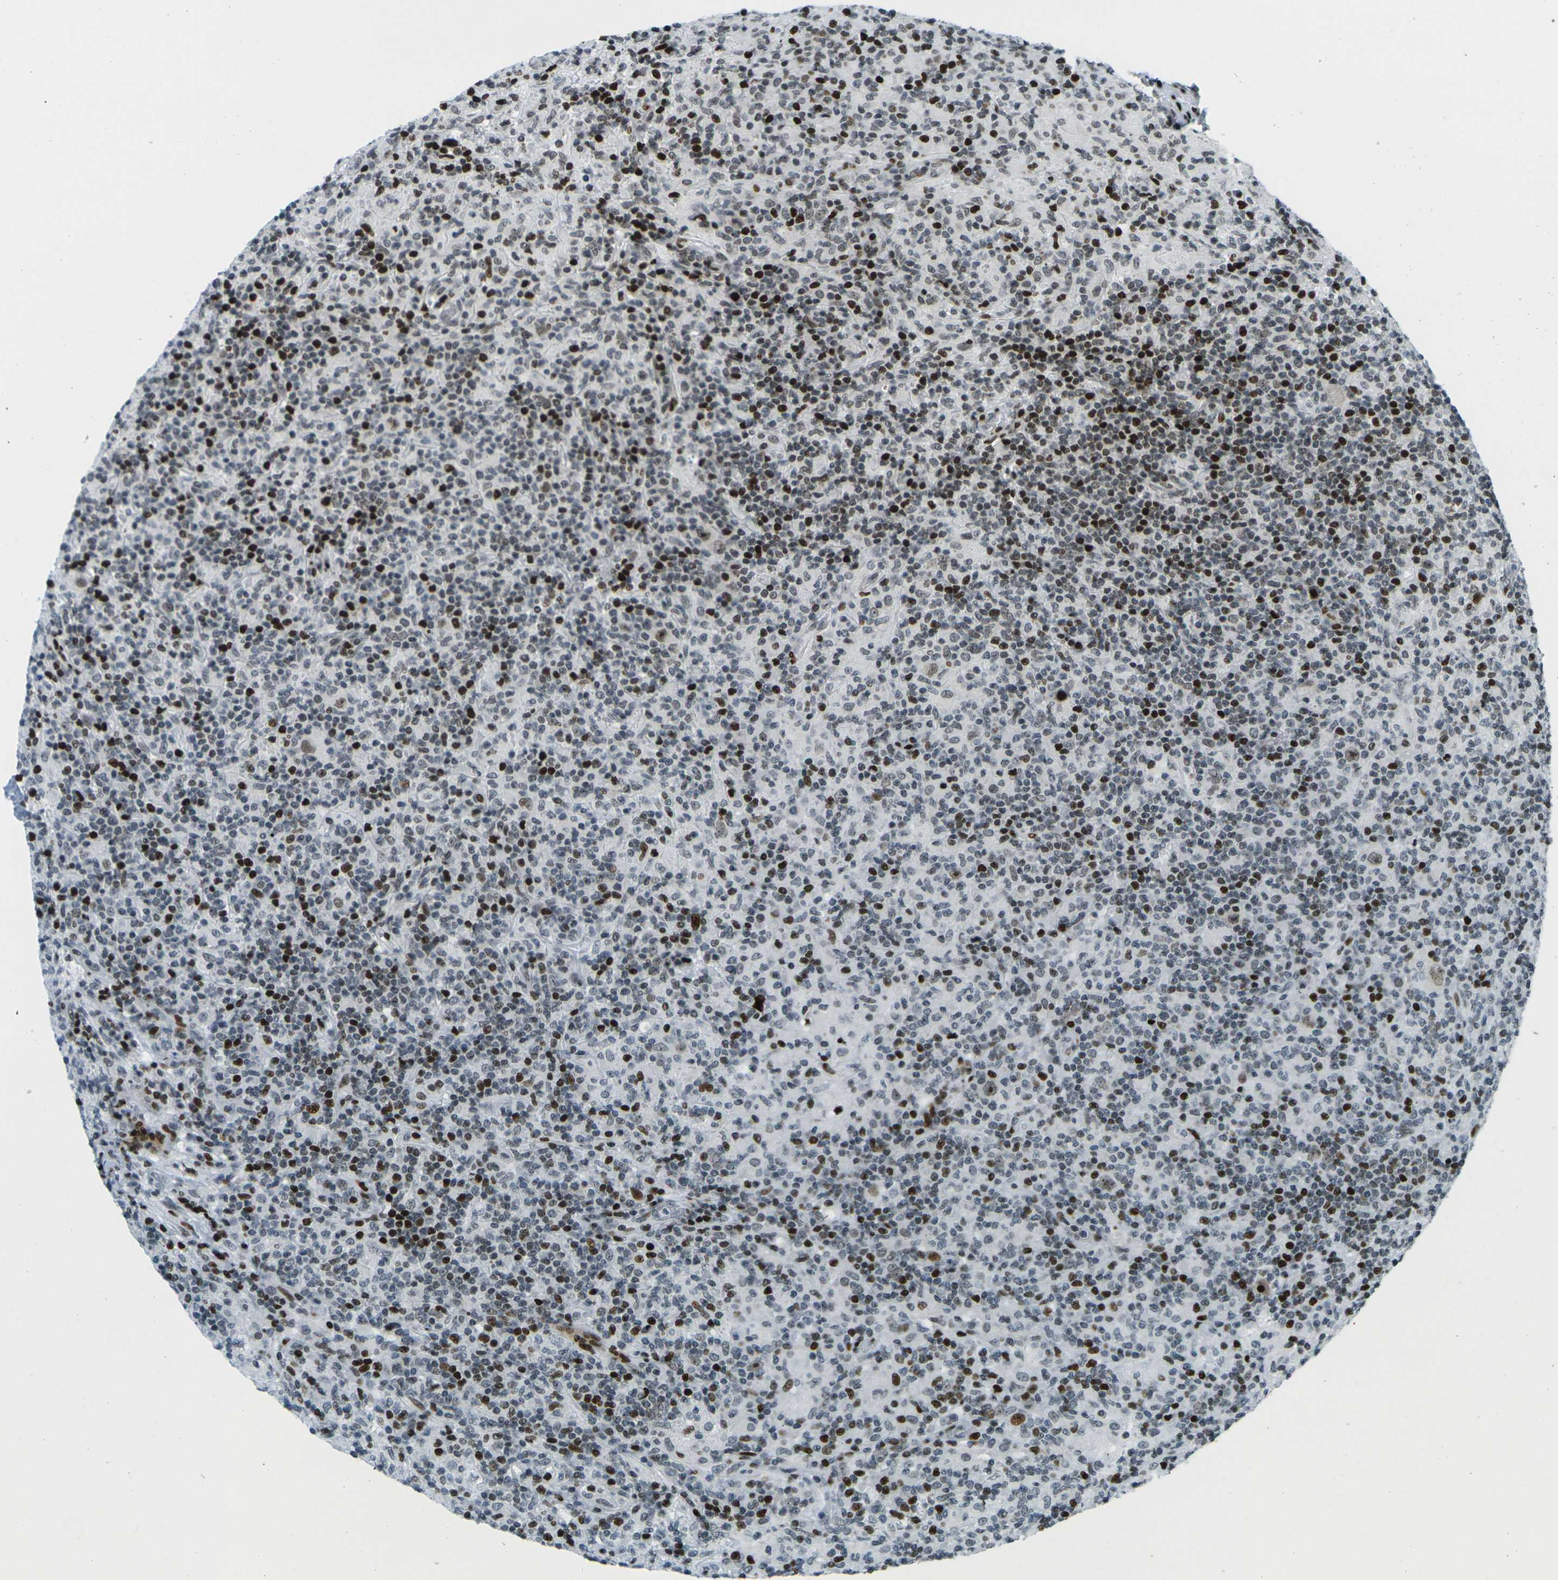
{"staining": {"intensity": "moderate", "quantity": ">75%", "location": "nuclear"}, "tissue": "lymphoma", "cell_type": "Tumor cells", "image_type": "cancer", "snomed": [{"axis": "morphology", "description": "Hodgkin's disease, NOS"}, {"axis": "topography", "description": "Lymph node"}], "caption": "Tumor cells show medium levels of moderate nuclear staining in about >75% of cells in Hodgkin's disease.", "gene": "H3-3A", "patient": {"sex": "male", "age": 70}}